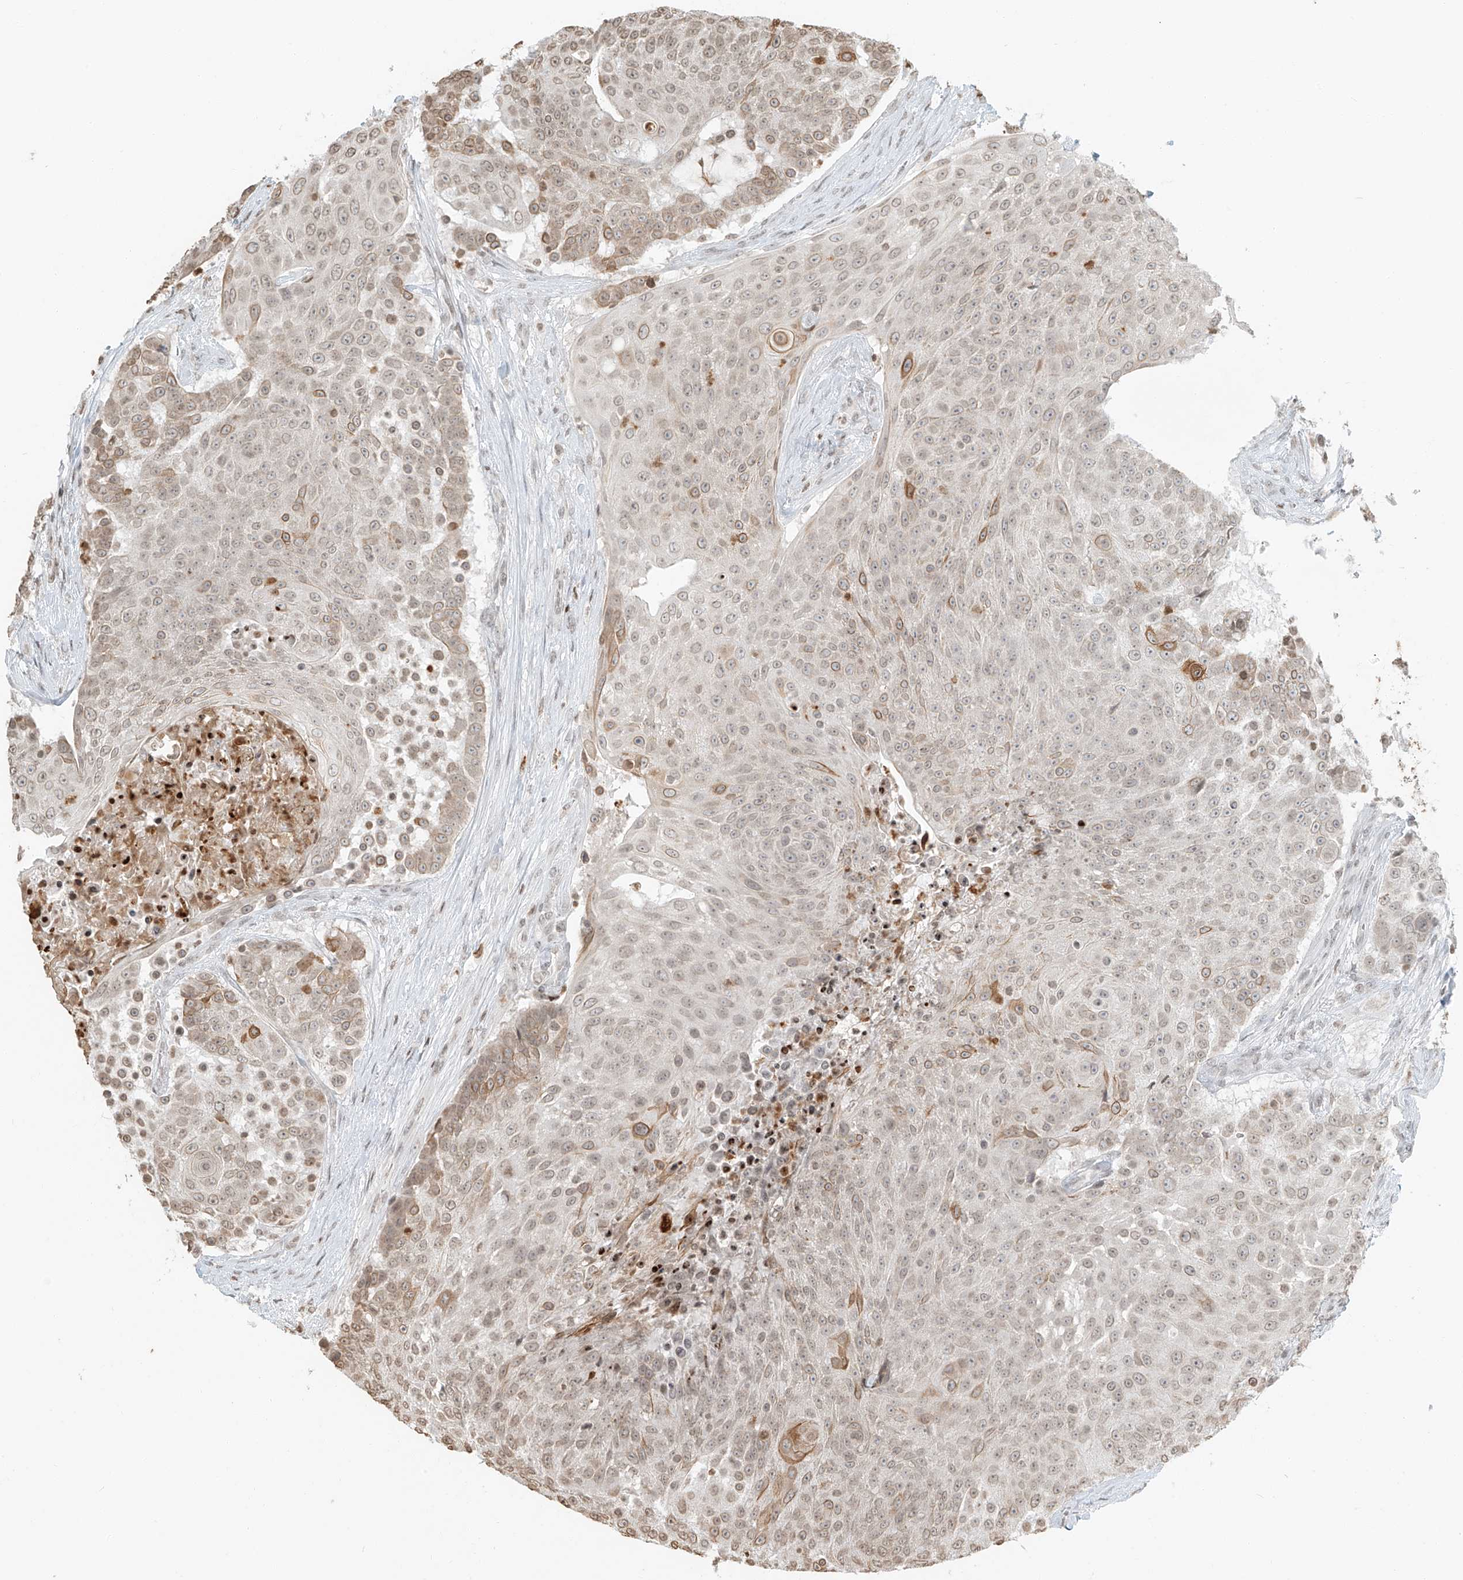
{"staining": {"intensity": "moderate", "quantity": "25%-75%", "location": "cytoplasmic/membranous,nuclear"}, "tissue": "urothelial cancer", "cell_type": "Tumor cells", "image_type": "cancer", "snomed": [{"axis": "morphology", "description": "Urothelial carcinoma, High grade"}, {"axis": "topography", "description": "Urinary bladder"}], "caption": "Urothelial cancer was stained to show a protein in brown. There is medium levels of moderate cytoplasmic/membranous and nuclear staining in about 25%-75% of tumor cells. The staining was performed using DAB (3,3'-diaminobenzidine) to visualize the protein expression in brown, while the nuclei were stained in blue with hematoxylin (Magnification: 20x).", "gene": "C17orf58", "patient": {"sex": "female", "age": 63}}